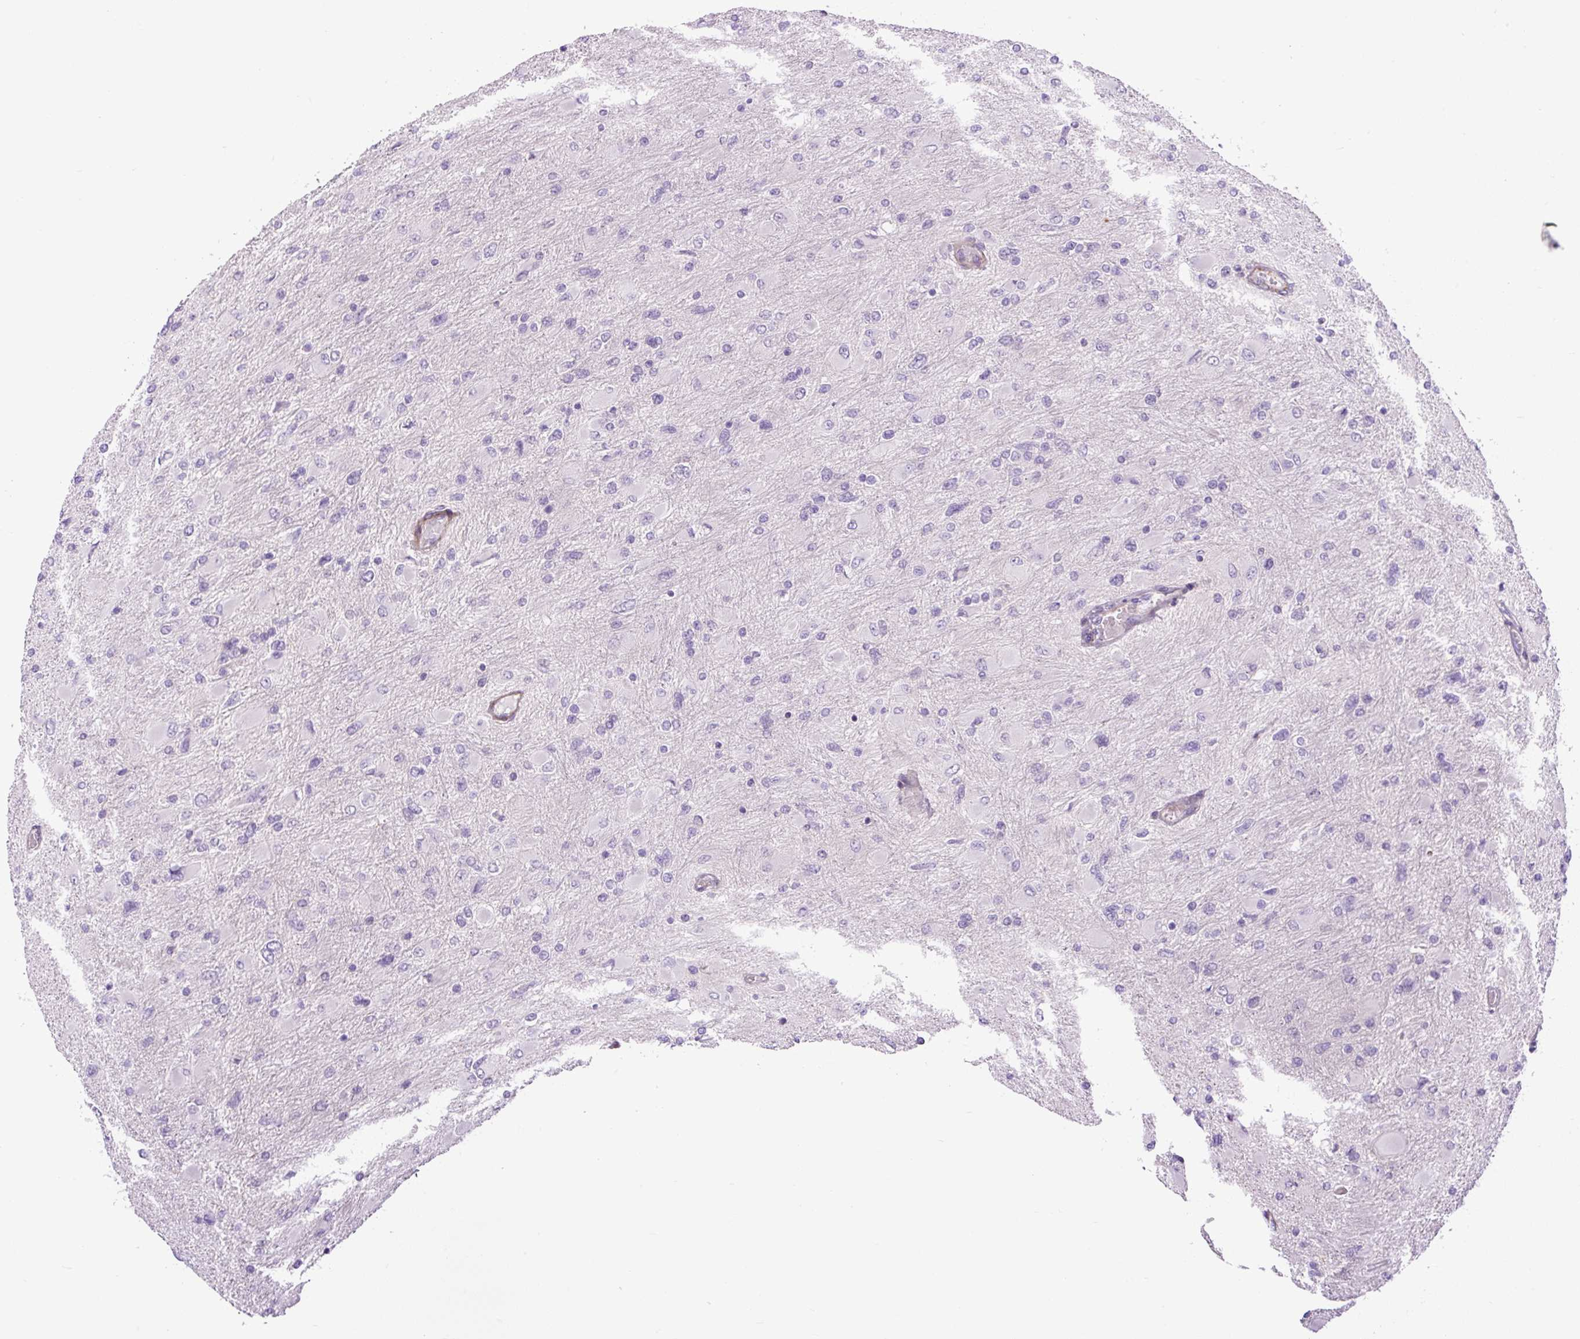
{"staining": {"intensity": "negative", "quantity": "none", "location": "none"}, "tissue": "glioma", "cell_type": "Tumor cells", "image_type": "cancer", "snomed": [{"axis": "morphology", "description": "Glioma, malignant, High grade"}, {"axis": "topography", "description": "Cerebral cortex"}], "caption": "Immunohistochemistry (IHC) photomicrograph of neoplastic tissue: glioma stained with DAB (3,3'-diaminobenzidine) shows no significant protein staining in tumor cells.", "gene": "ZNF197", "patient": {"sex": "female", "age": 36}}